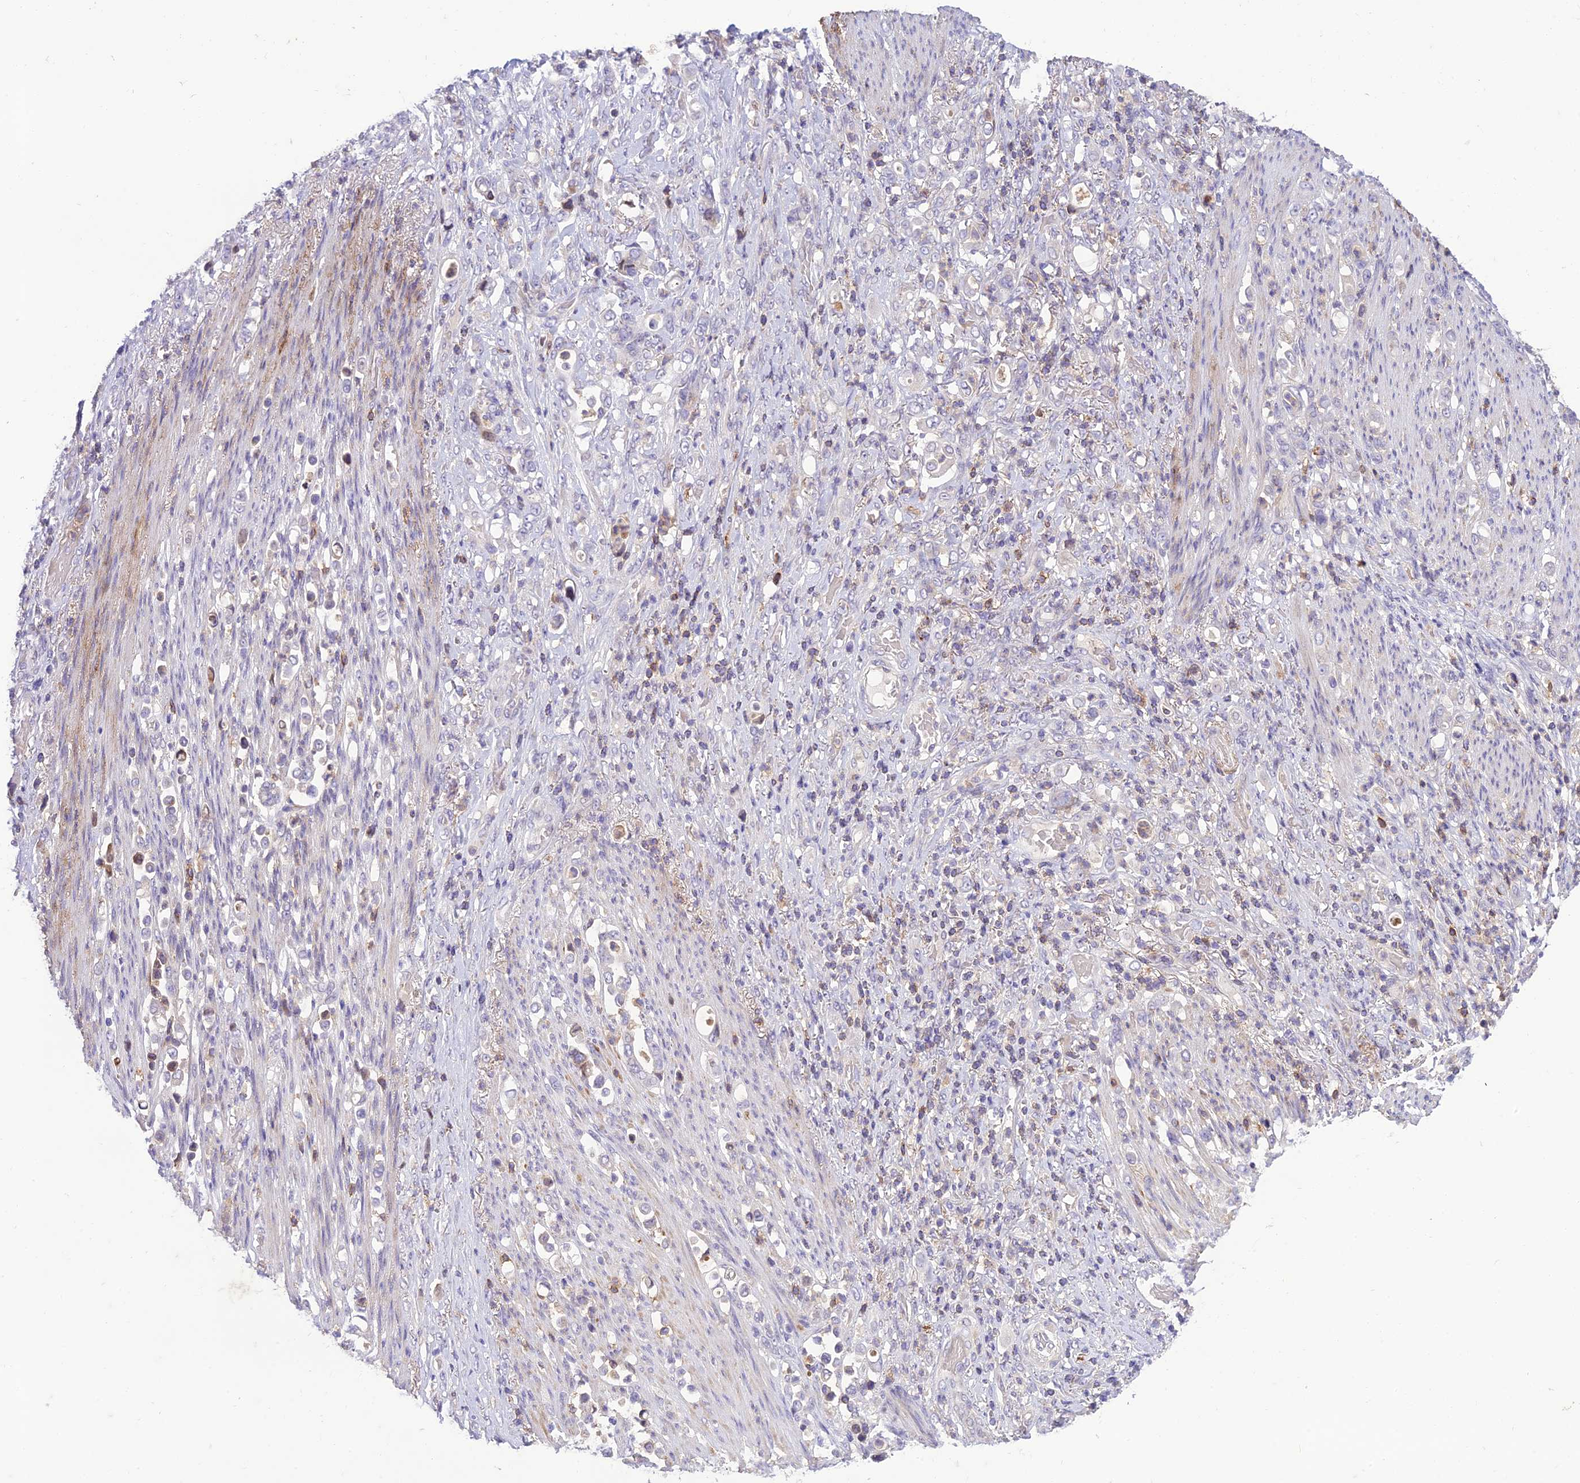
{"staining": {"intensity": "negative", "quantity": "none", "location": "none"}, "tissue": "stomach cancer", "cell_type": "Tumor cells", "image_type": "cancer", "snomed": [{"axis": "morphology", "description": "Normal tissue, NOS"}, {"axis": "morphology", "description": "Adenocarcinoma, NOS"}, {"axis": "topography", "description": "Stomach"}], "caption": "High power microscopy histopathology image of an IHC image of stomach adenocarcinoma, revealing no significant staining in tumor cells.", "gene": "ITGAE", "patient": {"sex": "female", "age": 79}}